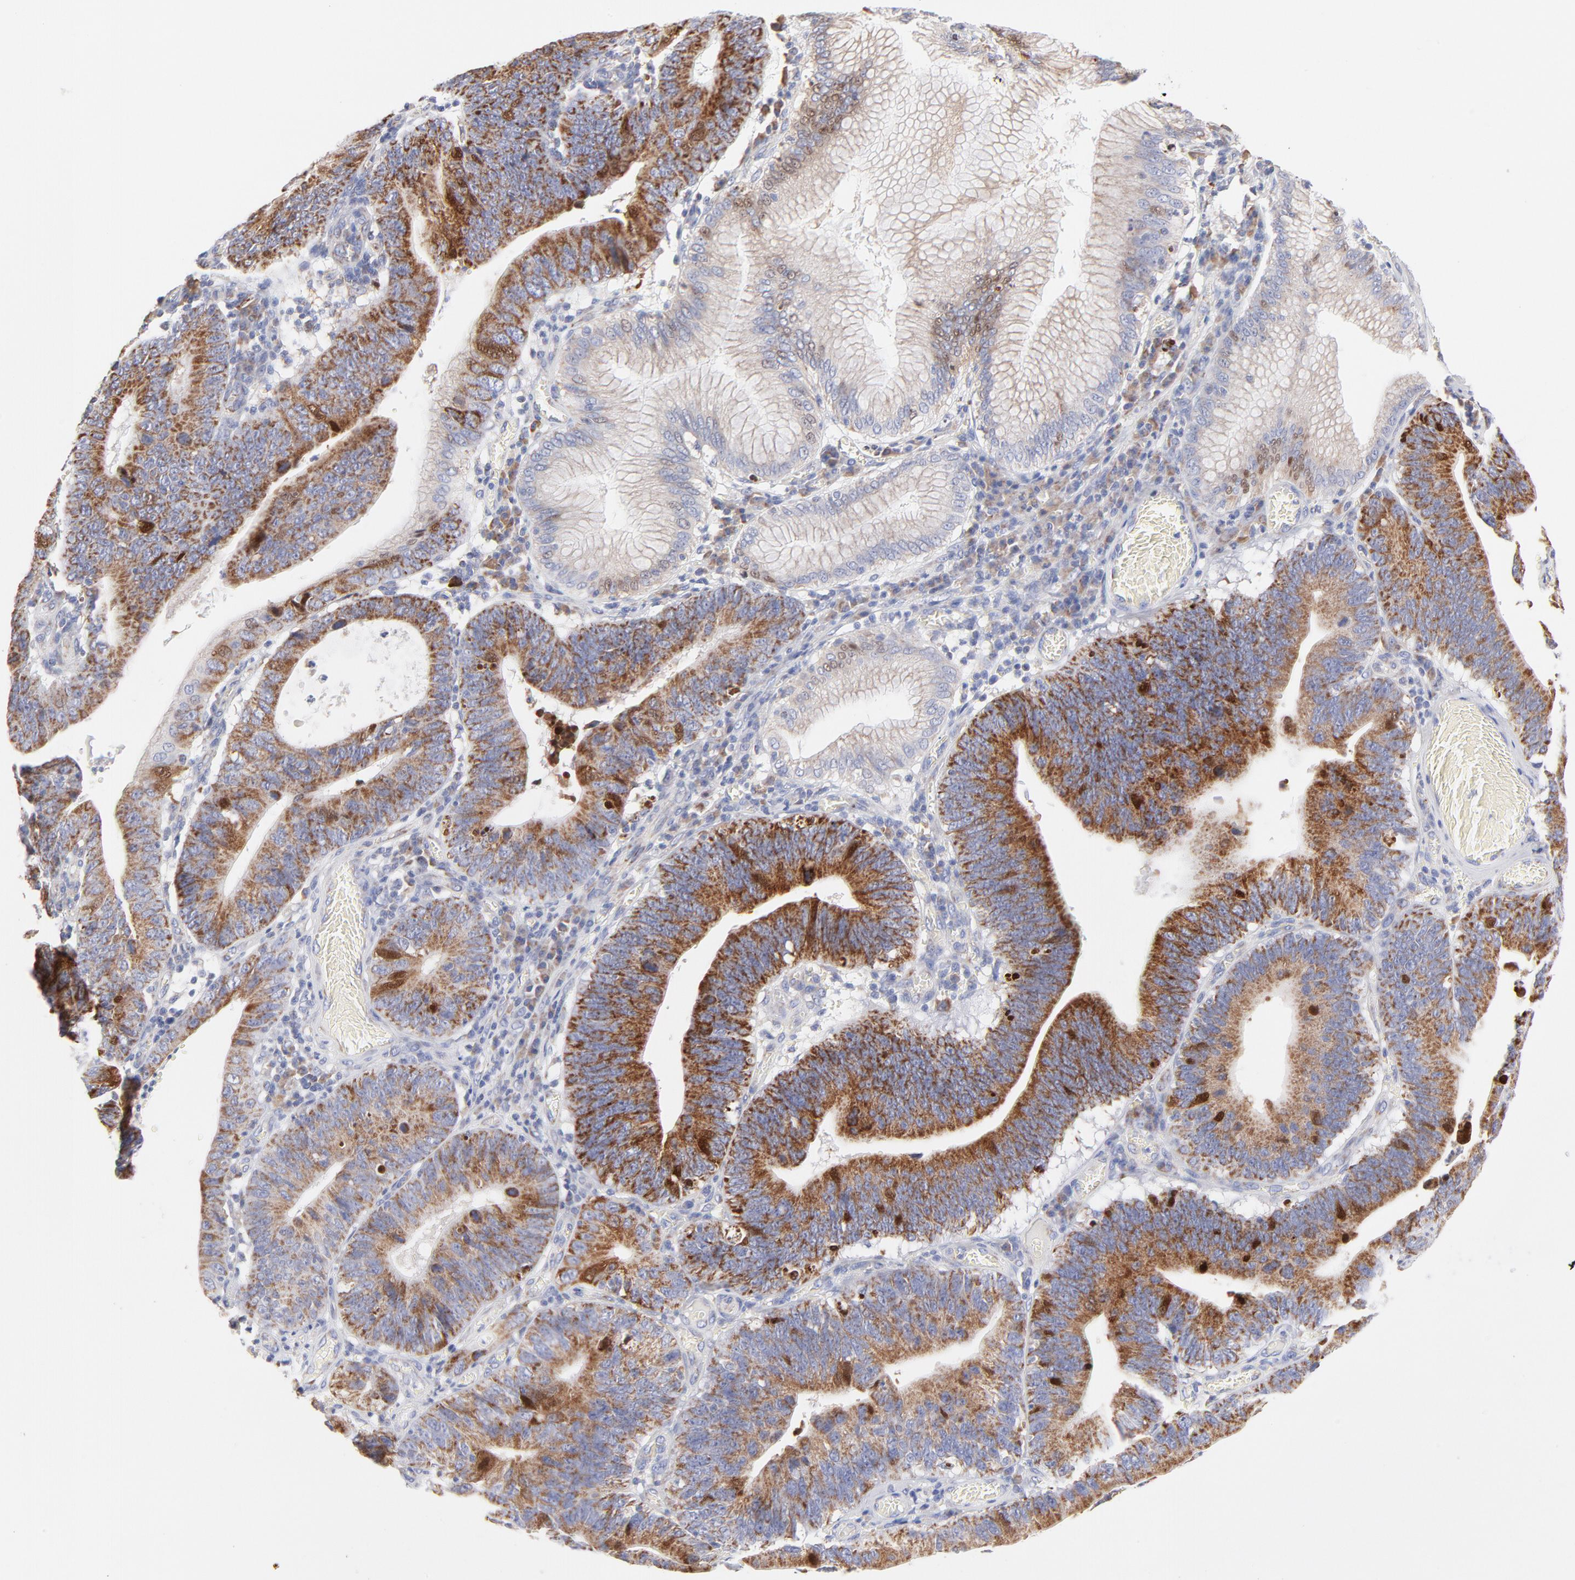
{"staining": {"intensity": "strong", "quantity": ">75%", "location": "cytoplasmic/membranous"}, "tissue": "stomach cancer", "cell_type": "Tumor cells", "image_type": "cancer", "snomed": [{"axis": "morphology", "description": "Adenocarcinoma, NOS"}, {"axis": "topography", "description": "Stomach"}, {"axis": "topography", "description": "Gastric cardia"}], "caption": "Immunohistochemistry (DAB (3,3'-diaminobenzidine)) staining of human stomach adenocarcinoma shows strong cytoplasmic/membranous protein staining in approximately >75% of tumor cells.", "gene": "TIMM8A", "patient": {"sex": "male", "age": 59}}